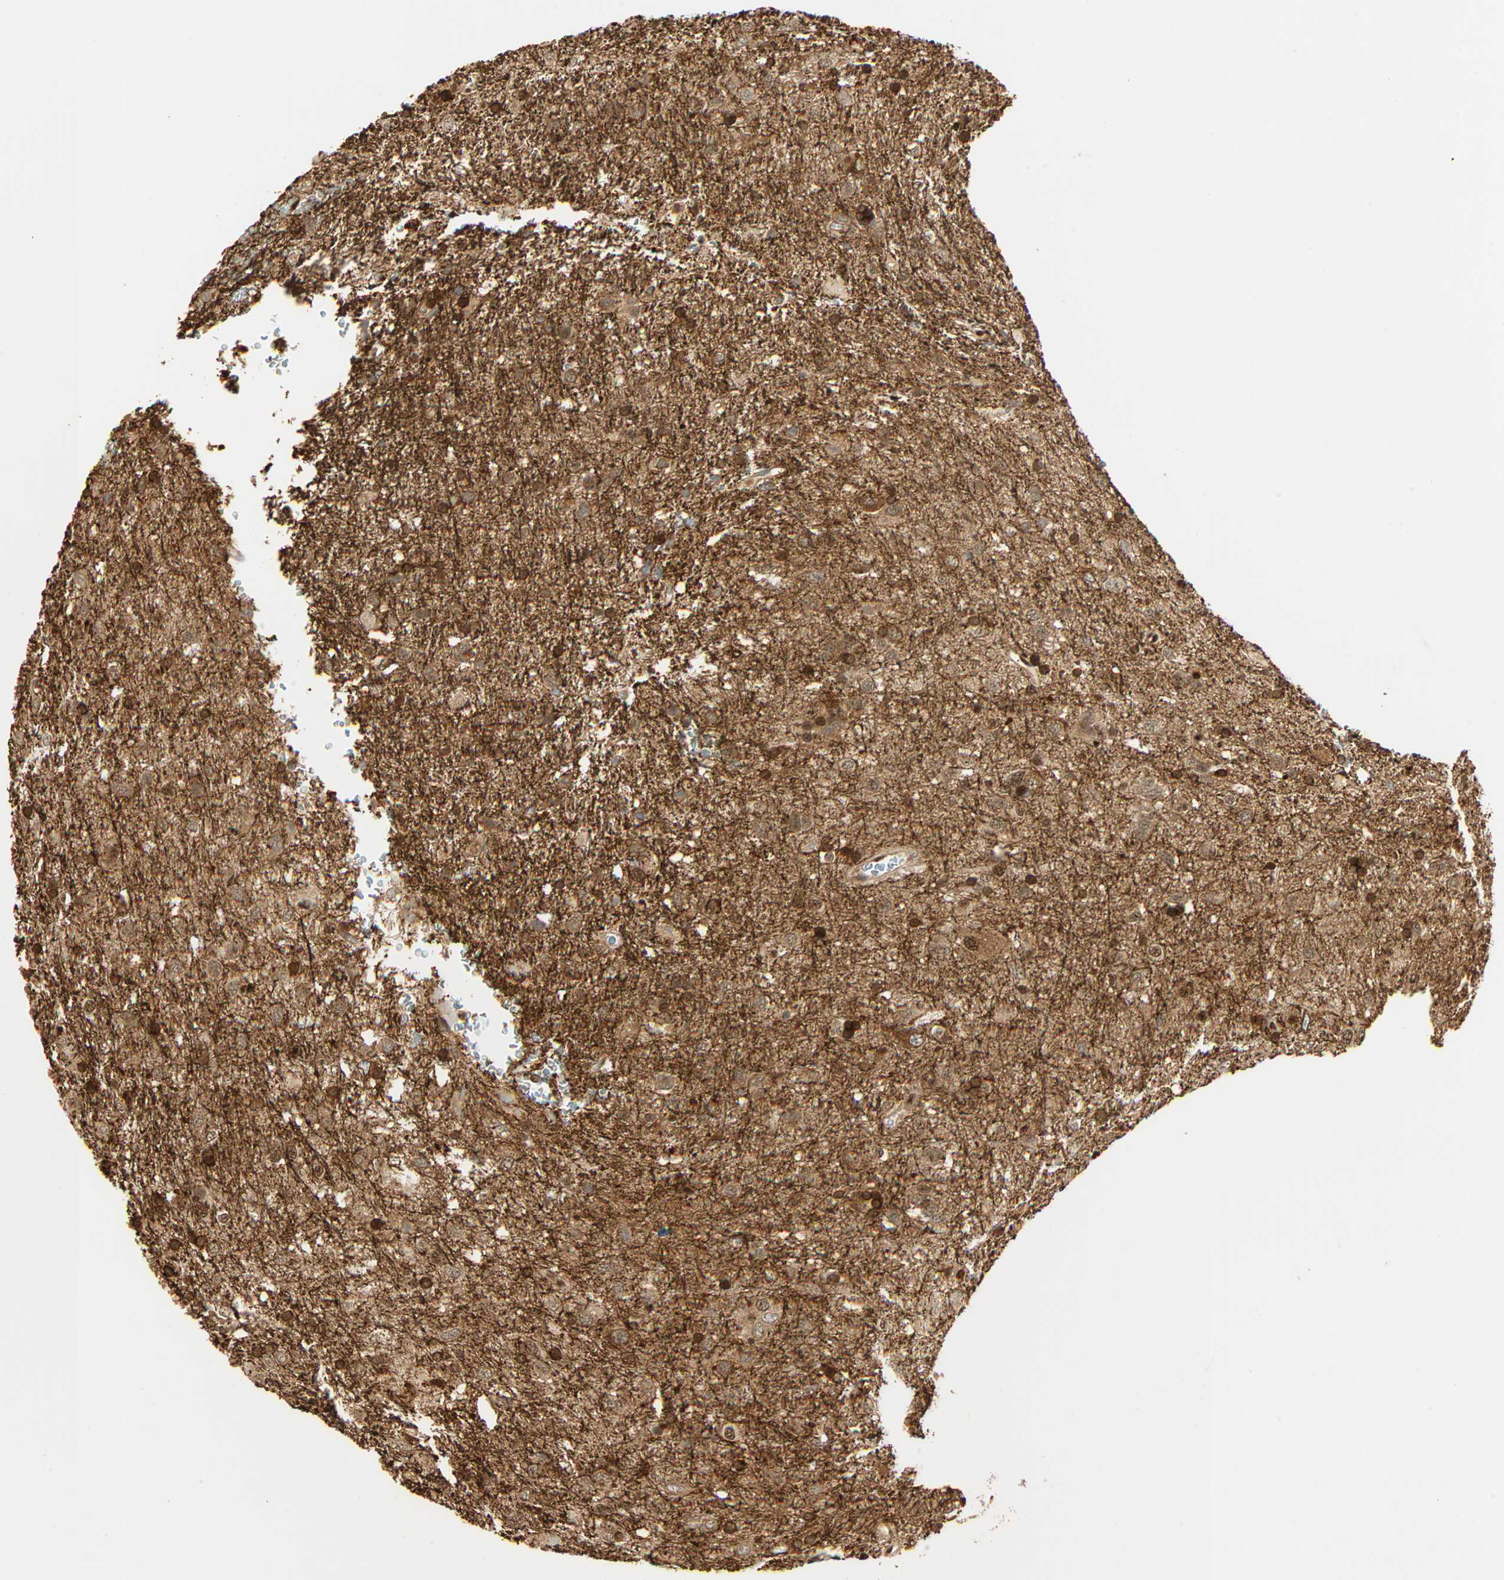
{"staining": {"intensity": "strong", "quantity": ">75%", "location": "cytoplasmic/membranous,nuclear"}, "tissue": "glioma", "cell_type": "Tumor cells", "image_type": "cancer", "snomed": [{"axis": "morphology", "description": "Glioma, malignant, Low grade"}, {"axis": "topography", "description": "Brain"}], "caption": "Protein staining displays strong cytoplasmic/membranous and nuclear positivity in approximately >75% of tumor cells in malignant glioma (low-grade).", "gene": "PNPLA6", "patient": {"sex": "male", "age": 77}}